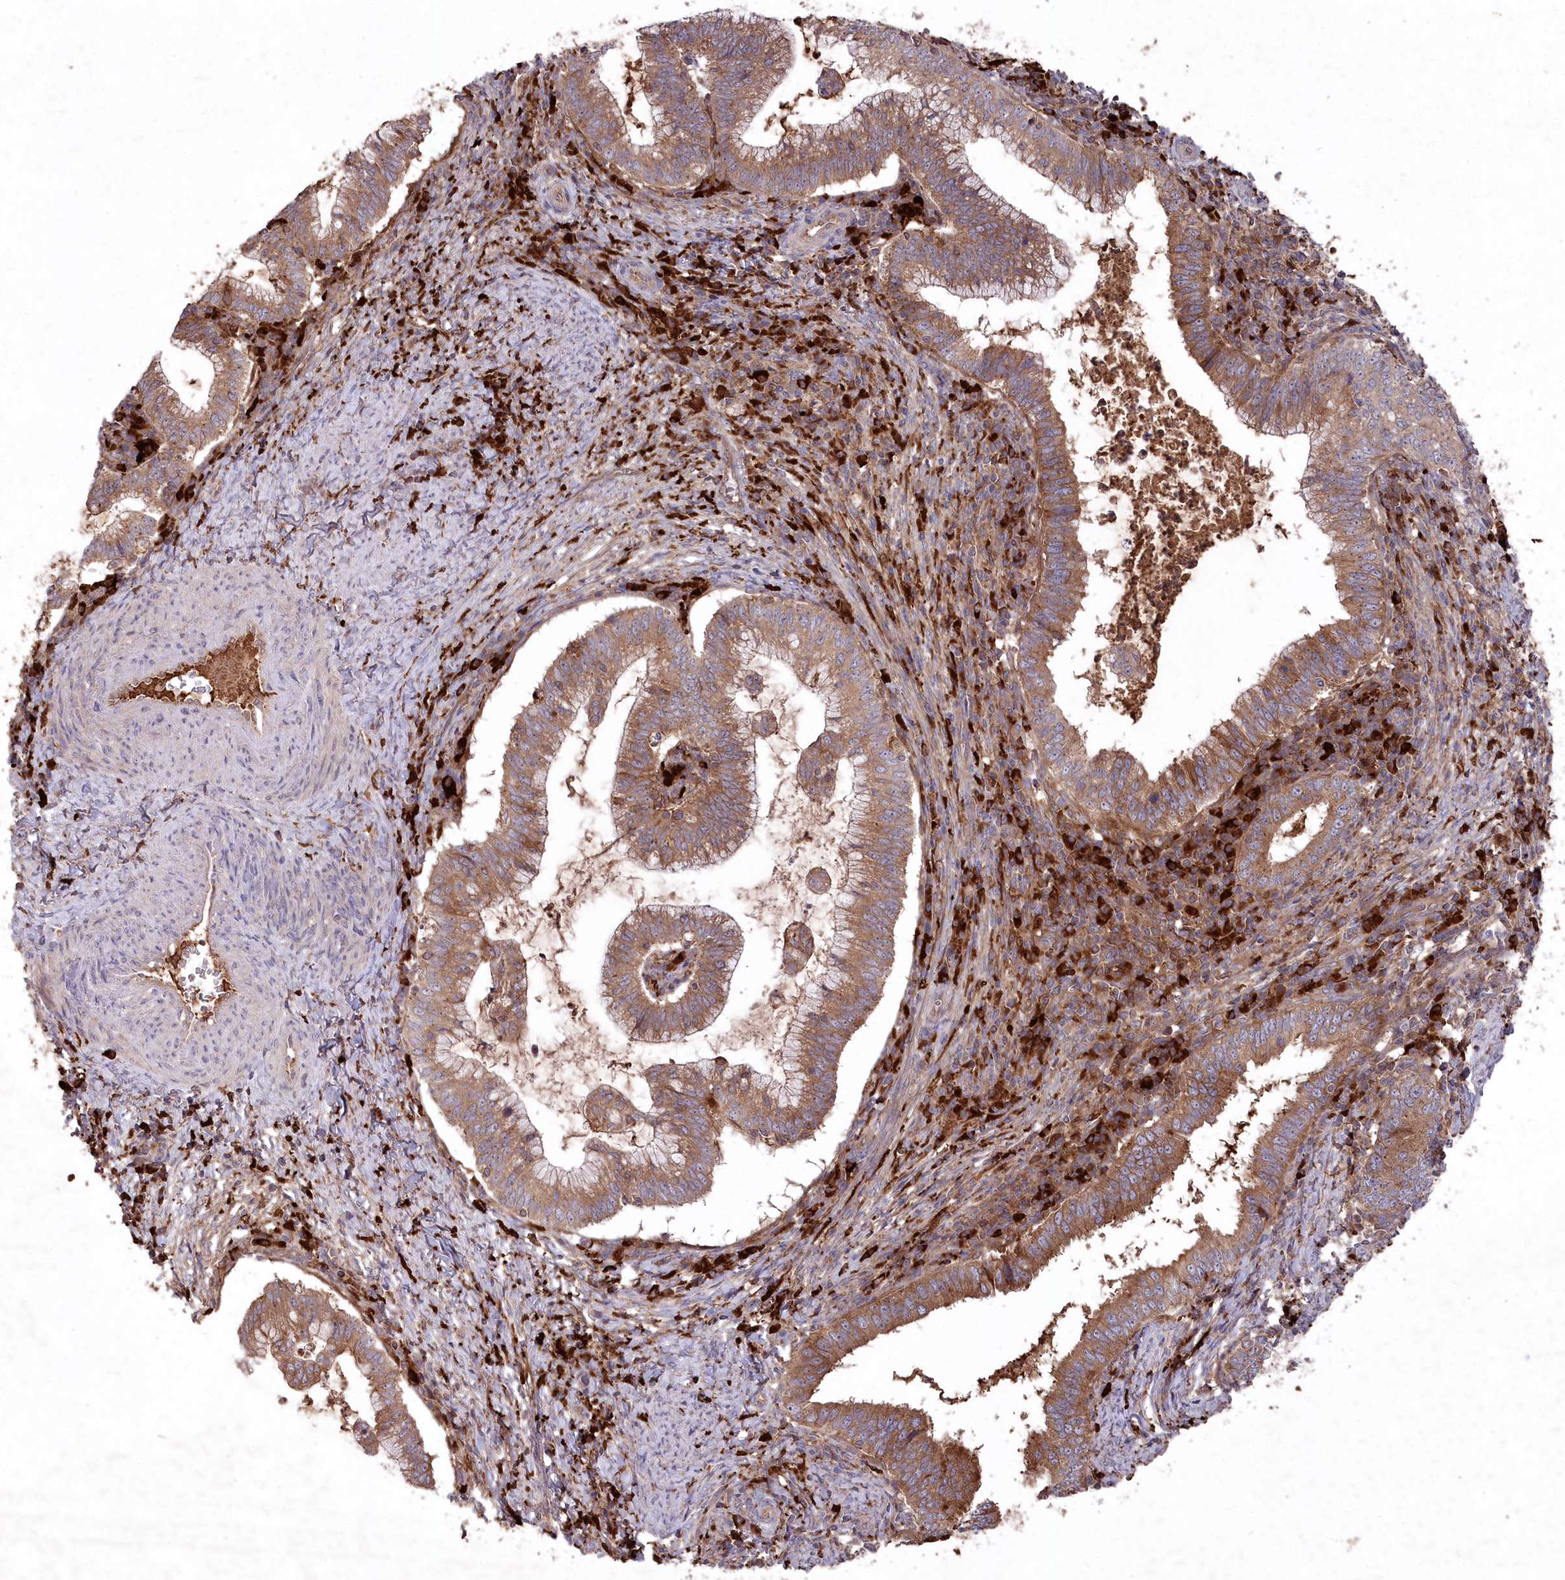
{"staining": {"intensity": "strong", "quantity": ">75%", "location": "cytoplasmic/membranous"}, "tissue": "cervical cancer", "cell_type": "Tumor cells", "image_type": "cancer", "snomed": [{"axis": "morphology", "description": "Adenocarcinoma, NOS"}, {"axis": "topography", "description": "Cervix"}], "caption": "This is an image of immunohistochemistry staining of cervical cancer (adenocarcinoma), which shows strong staining in the cytoplasmic/membranous of tumor cells.", "gene": "PPP1R21", "patient": {"sex": "female", "age": 36}}